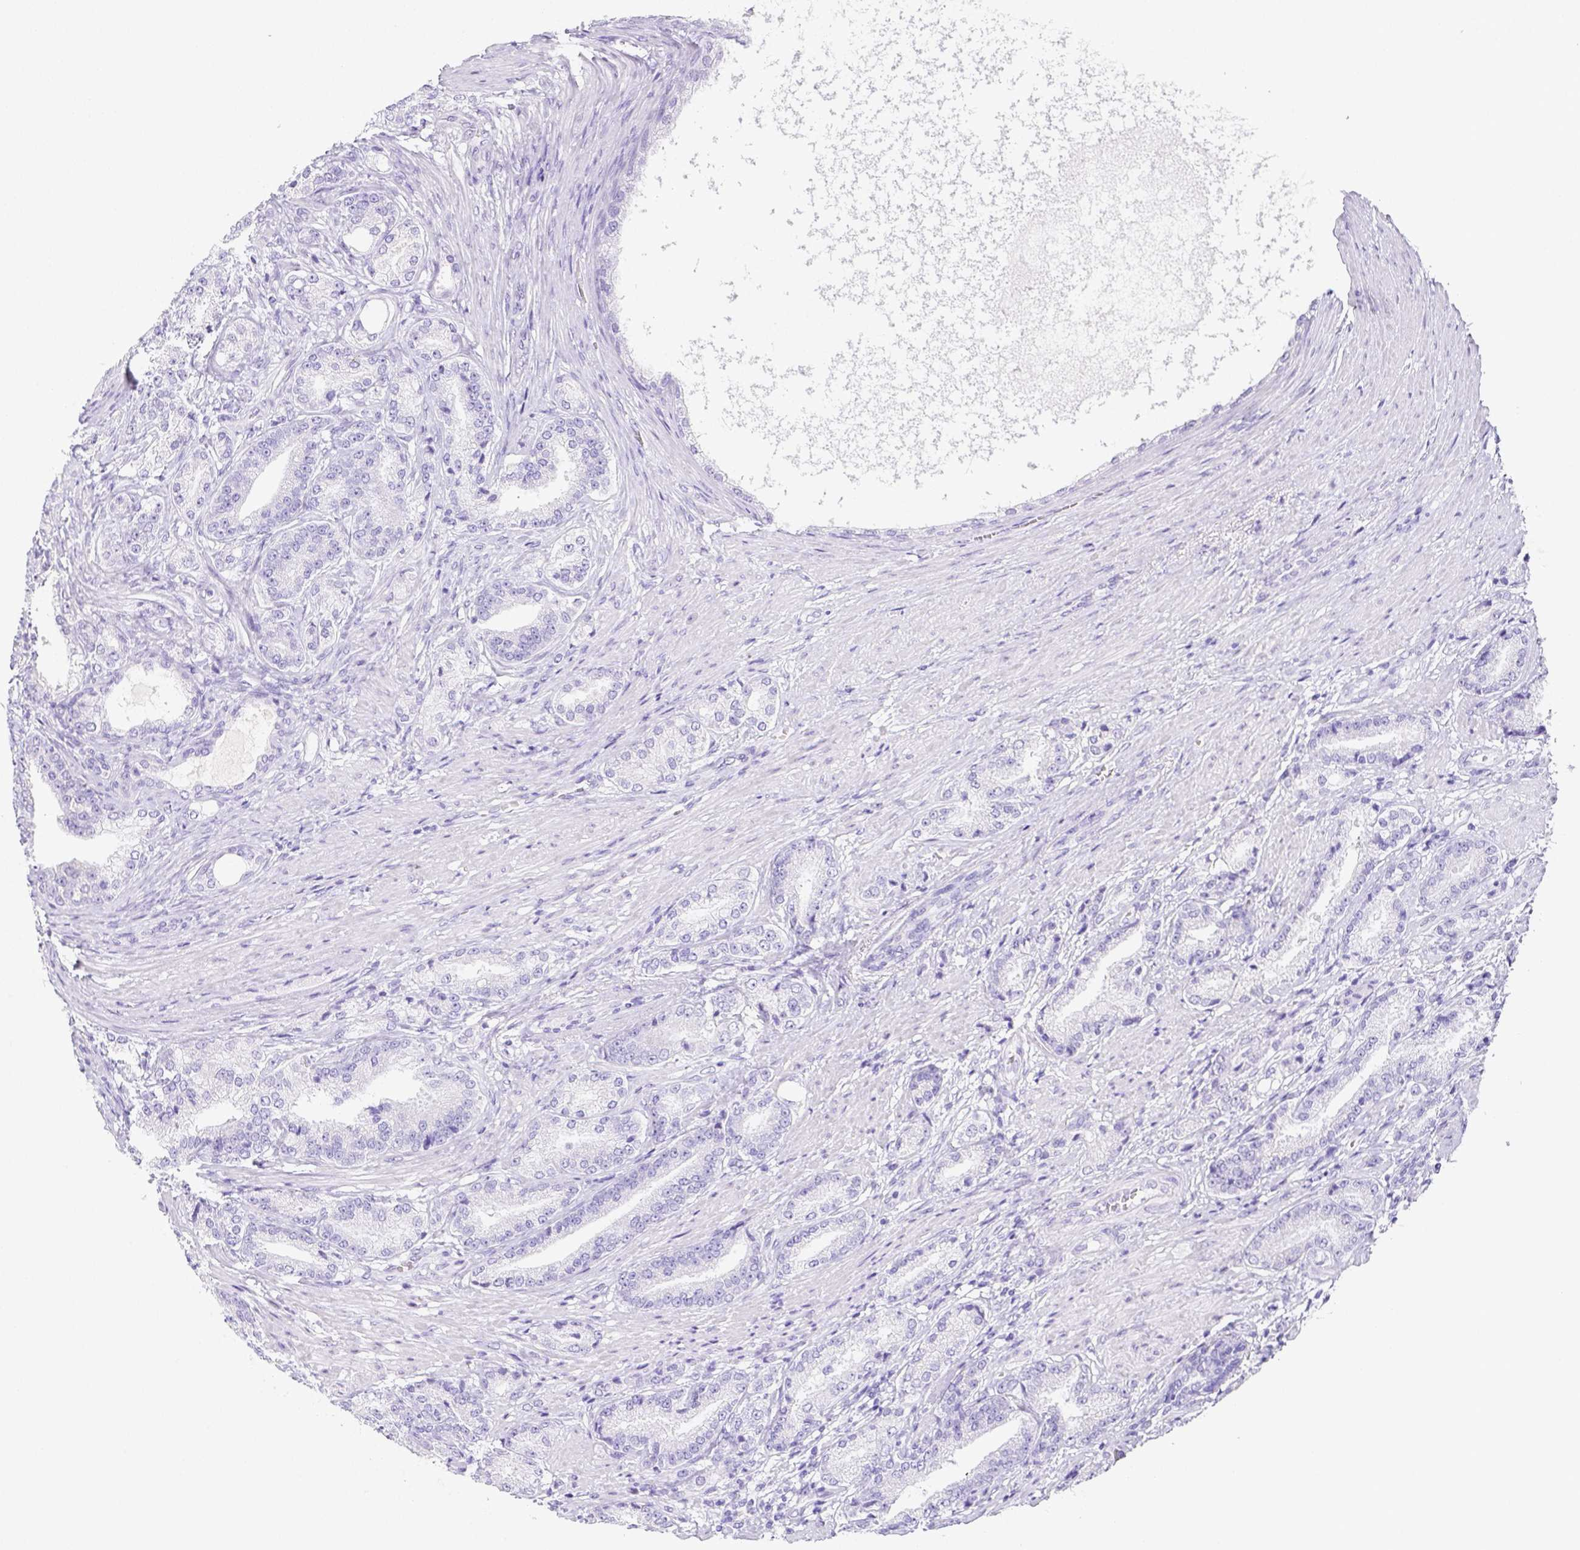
{"staining": {"intensity": "negative", "quantity": "none", "location": "none"}, "tissue": "prostate cancer", "cell_type": "Tumor cells", "image_type": "cancer", "snomed": [{"axis": "morphology", "description": "Adenocarcinoma, High grade"}, {"axis": "topography", "description": "Prostate and seminal vesicle, NOS"}], "caption": "An image of high-grade adenocarcinoma (prostate) stained for a protein displays no brown staining in tumor cells.", "gene": "ARHGAP36", "patient": {"sex": "male", "age": 61}}